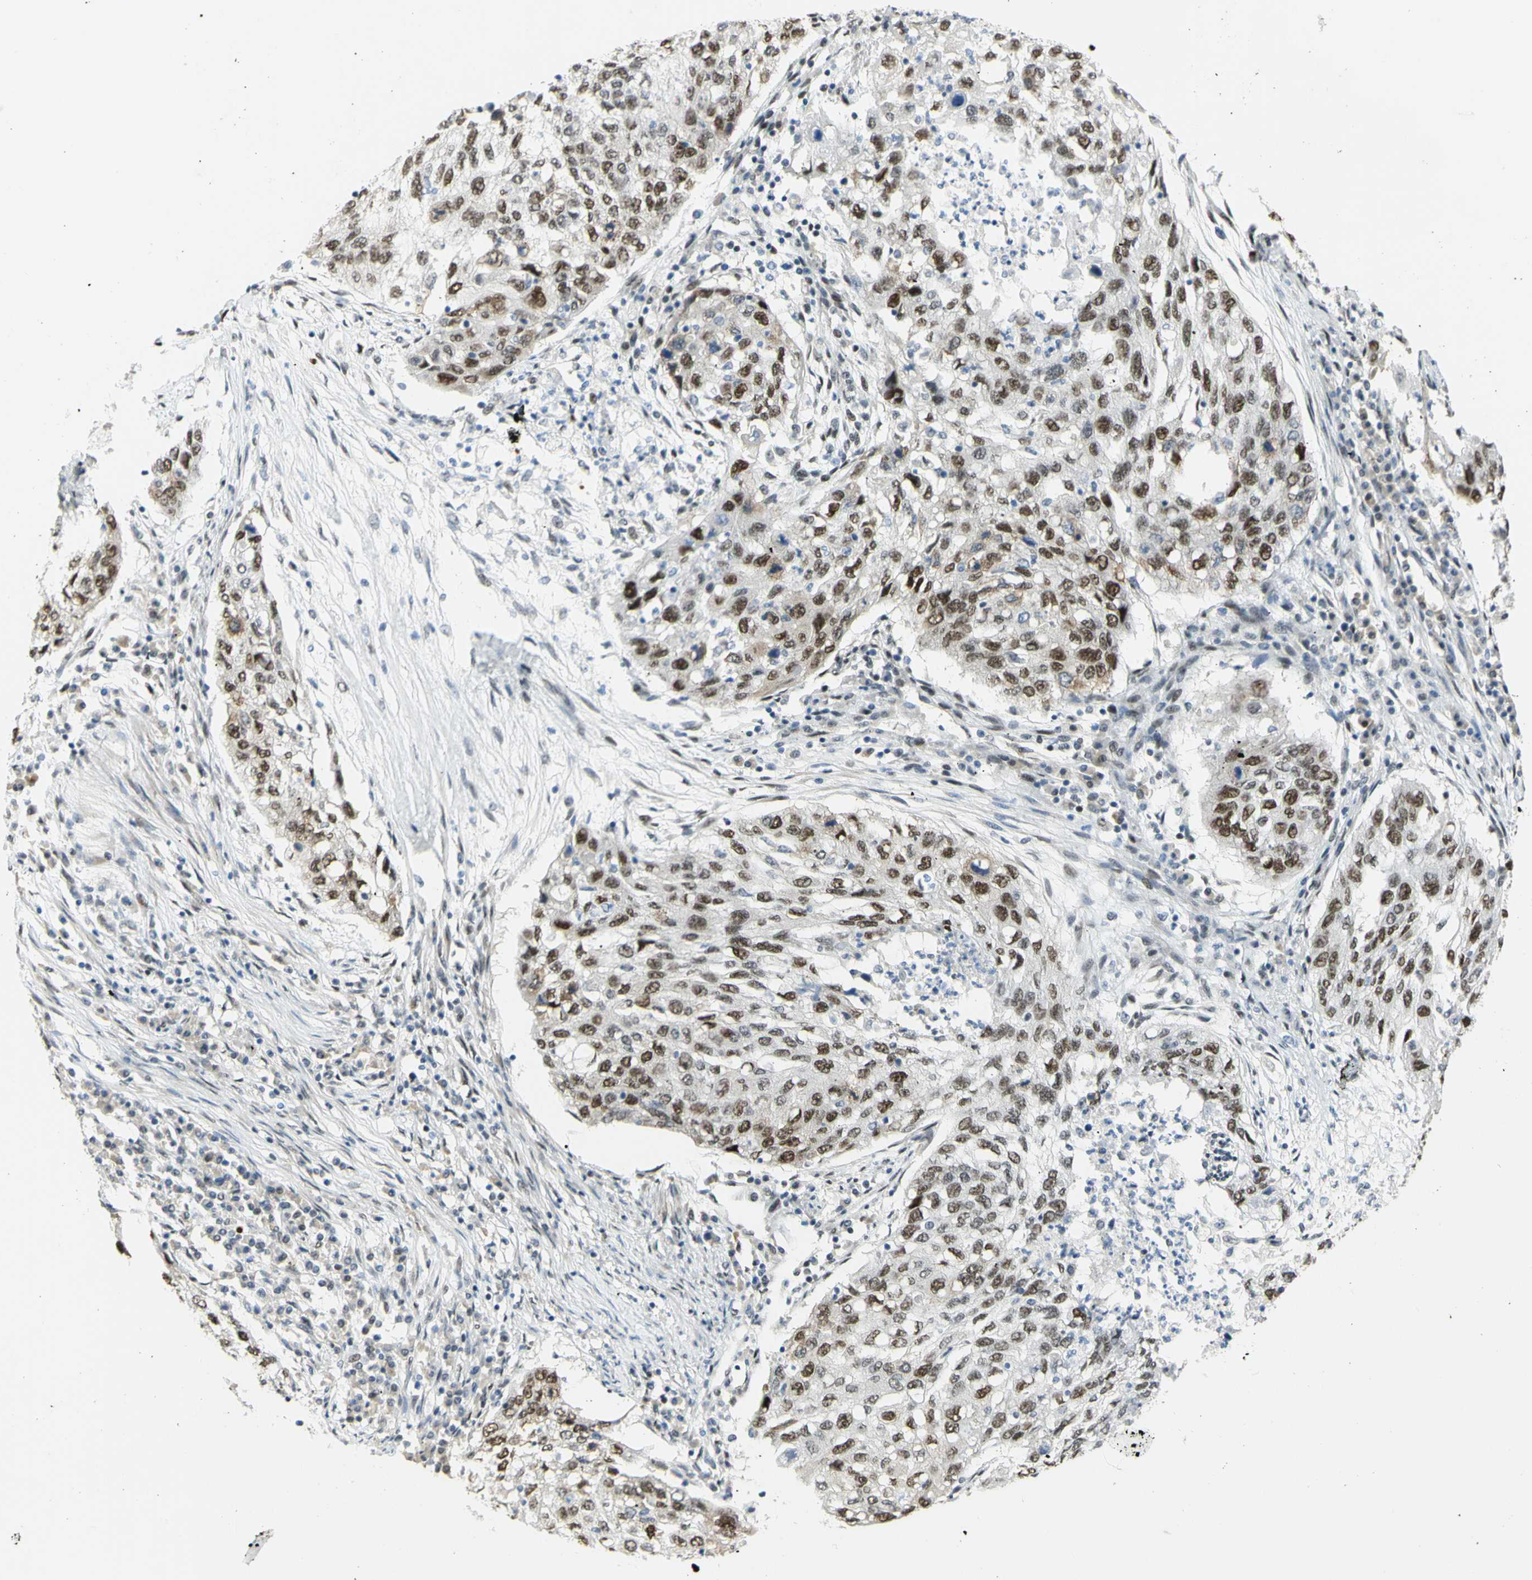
{"staining": {"intensity": "strong", "quantity": ">75%", "location": "nuclear"}, "tissue": "lung cancer", "cell_type": "Tumor cells", "image_type": "cancer", "snomed": [{"axis": "morphology", "description": "Squamous cell carcinoma, NOS"}, {"axis": "topography", "description": "Lung"}], "caption": "Immunohistochemistry (IHC) of lung cancer shows high levels of strong nuclear expression in about >75% of tumor cells.", "gene": "DDX1", "patient": {"sex": "female", "age": 63}}